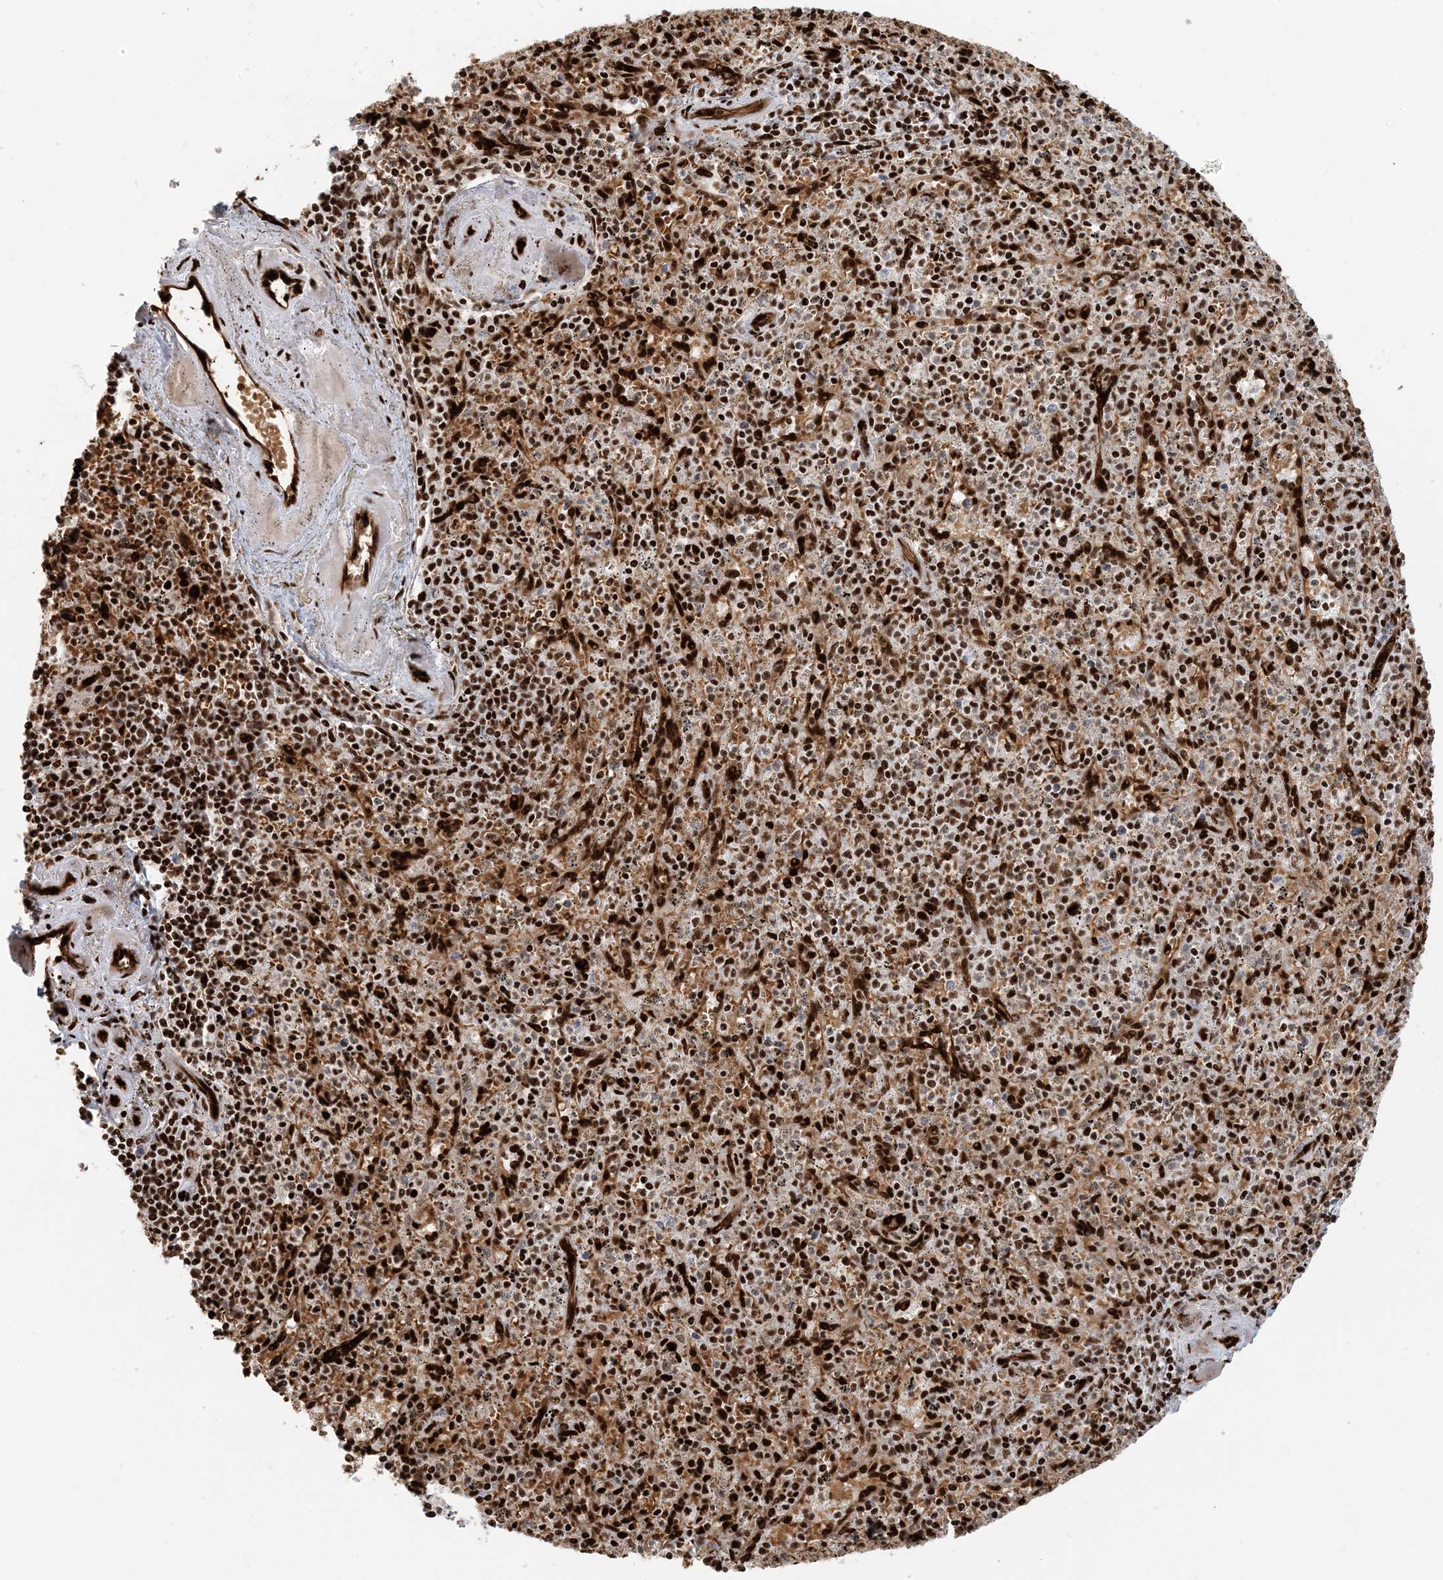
{"staining": {"intensity": "strong", "quantity": "25%-75%", "location": "nuclear"}, "tissue": "spleen", "cell_type": "Cells in red pulp", "image_type": "normal", "snomed": [{"axis": "morphology", "description": "Normal tissue, NOS"}, {"axis": "topography", "description": "Spleen"}], "caption": "Brown immunohistochemical staining in unremarkable spleen demonstrates strong nuclear staining in approximately 25%-75% of cells in red pulp.", "gene": "CKS1B", "patient": {"sex": "male", "age": 72}}